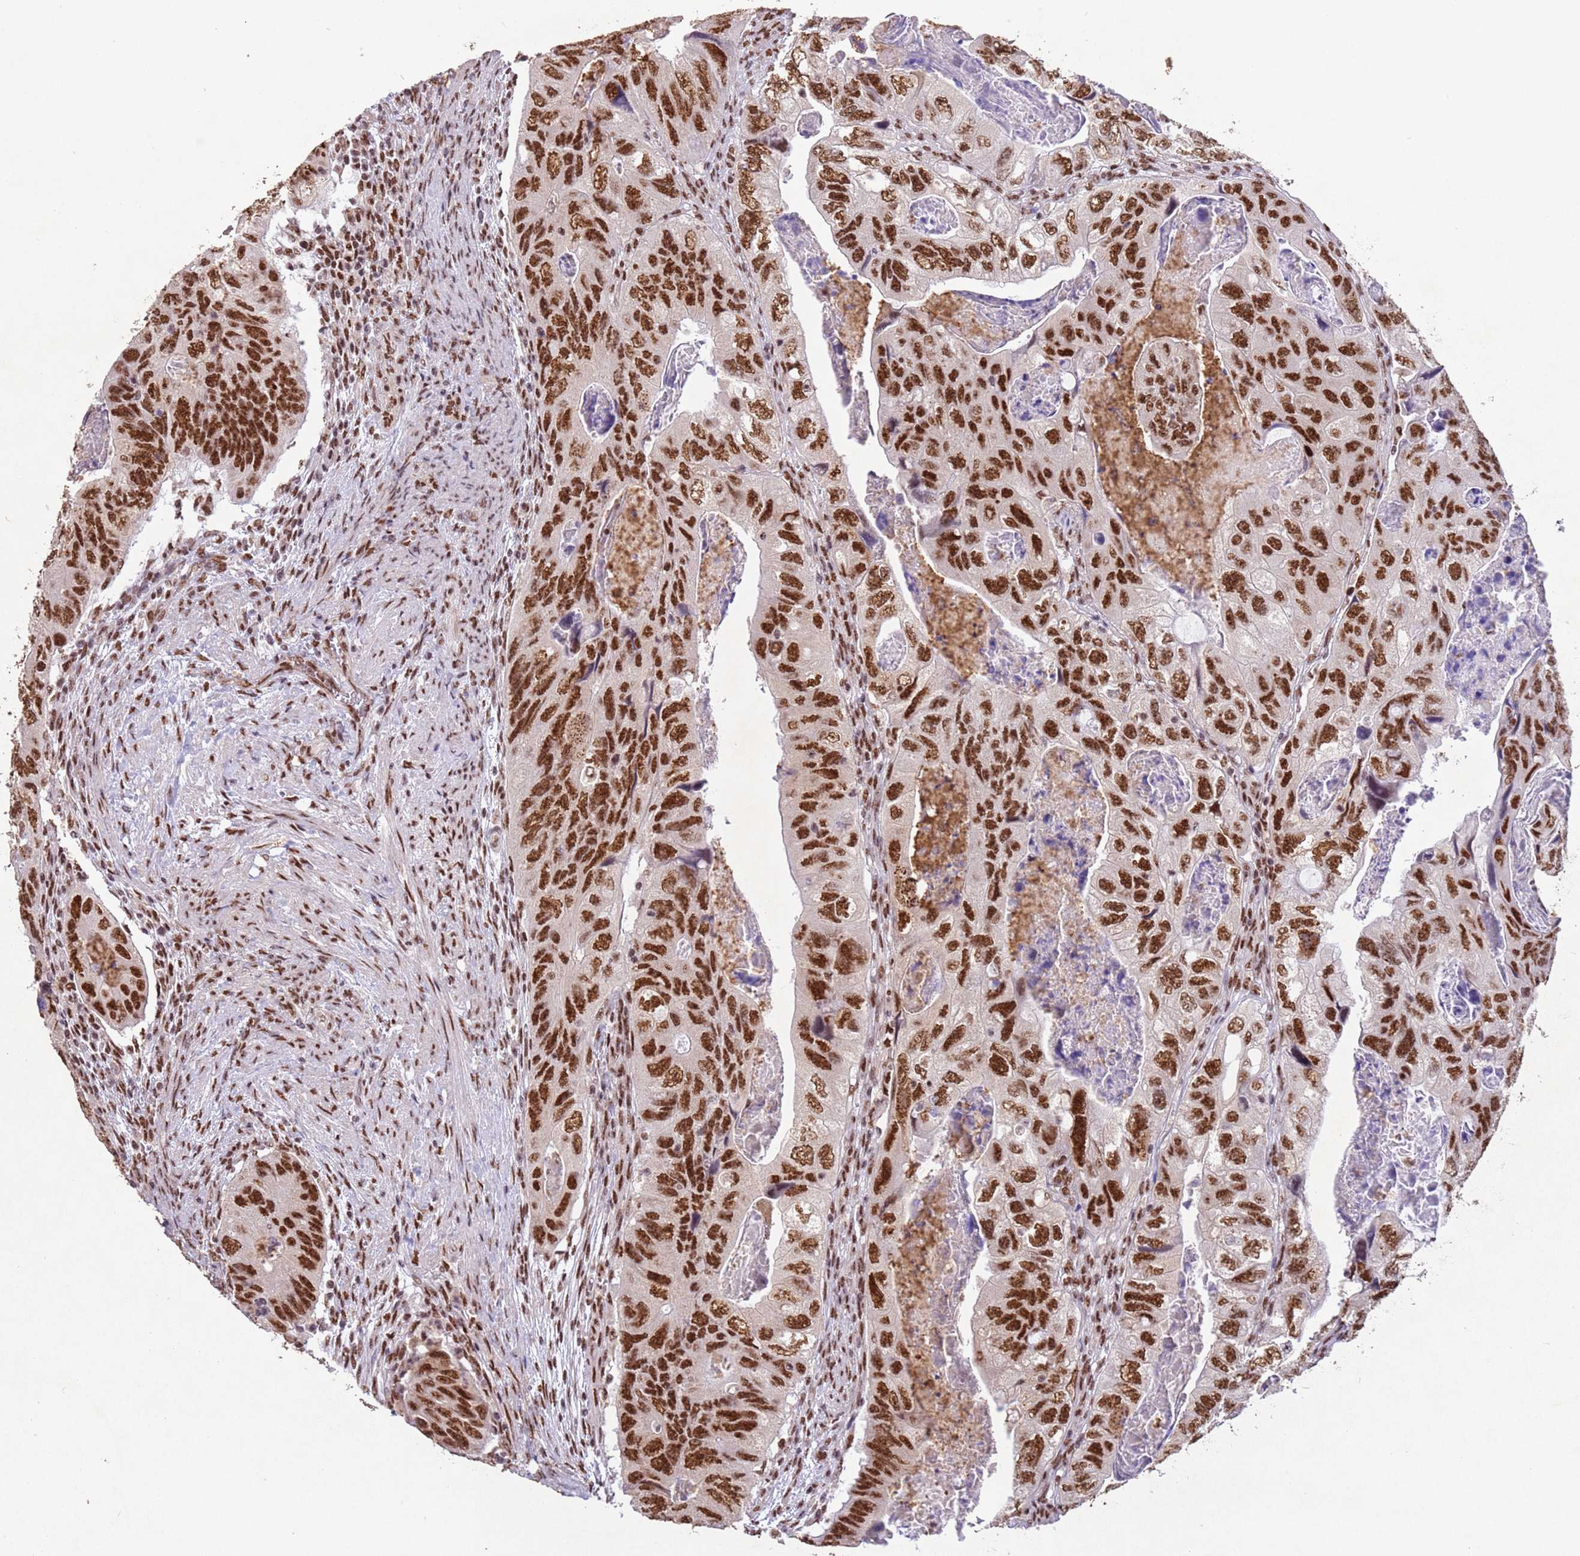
{"staining": {"intensity": "strong", "quantity": ">75%", "location": "nuclear"}, "tissue": "colorectal cancer", "cell_type": "Tumor cells", "image_type": "cancer", "snomed": [{"axis": "morphology", "description": "Adenocarcinoma, NOS"}, {"axis": "topography", "description": "Rectum"}], "caption": "Immunohistochemistry of colorectal adenocarcinoma shows high levels of strong nuclear positivity in approximately >75% of tumor cells.", "gene": "ESF1", "patient": {"sex": "male", "age": 63}}